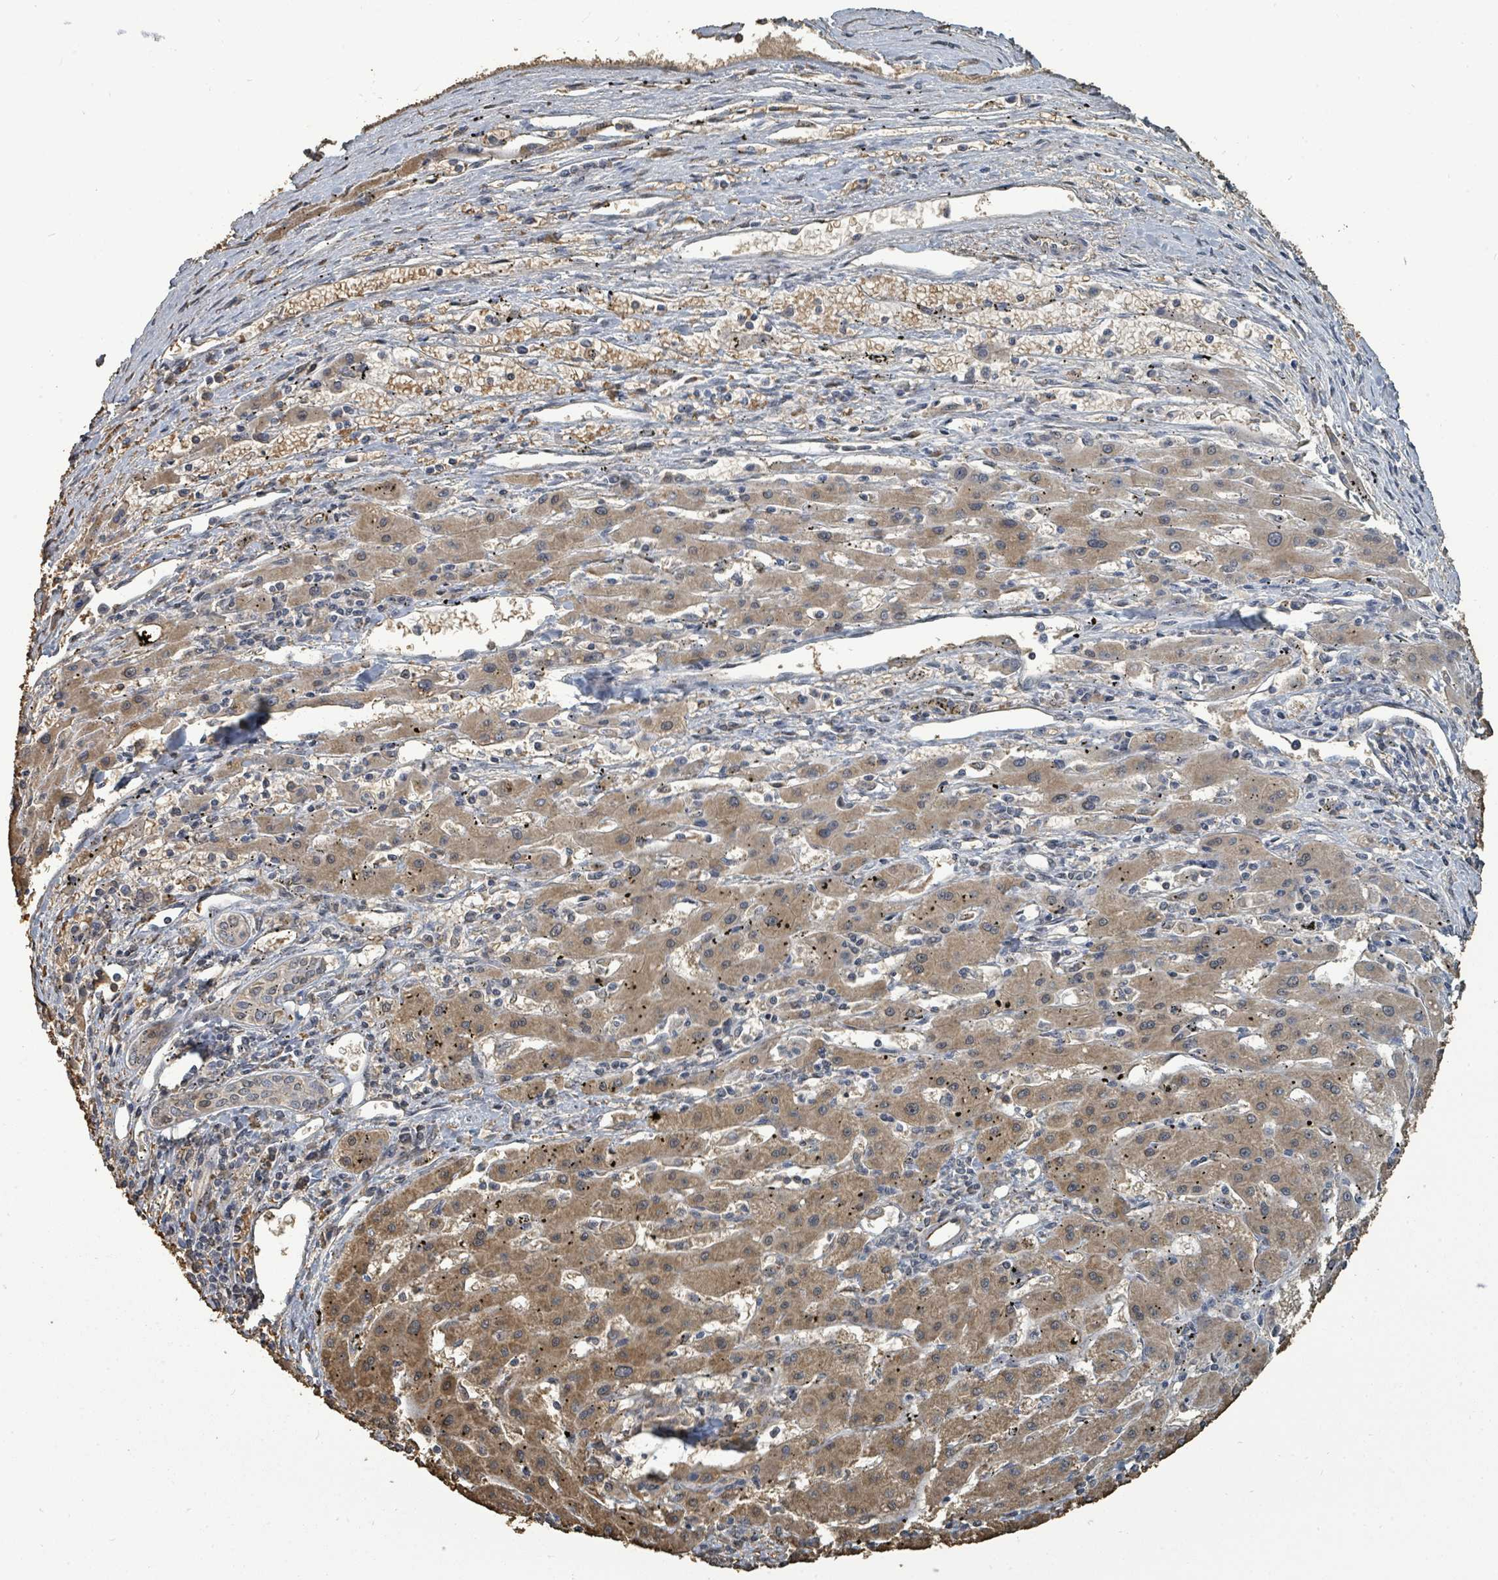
{"staining": {"intensity": "moderate", "quantity": ">75%", "location": "cytoplasmic/membranous"}, "tissue": "liver cancer", "cell_type": "Tumor cells", "image_type": "cancer", "snomed": [{"axis": "morphology", "description": "Carcinoma, Hepatocellular, NOS"}, {"axis": "topography", "description": "Liver"}], "caption": "Hepatocellular carcinoma (liver) stained for a protein exhibits moderate cytoplasmic/membranous positivity in tumor cells.", "gene": "C6orf52", "patient": {"sex": "male", "age": 72}}